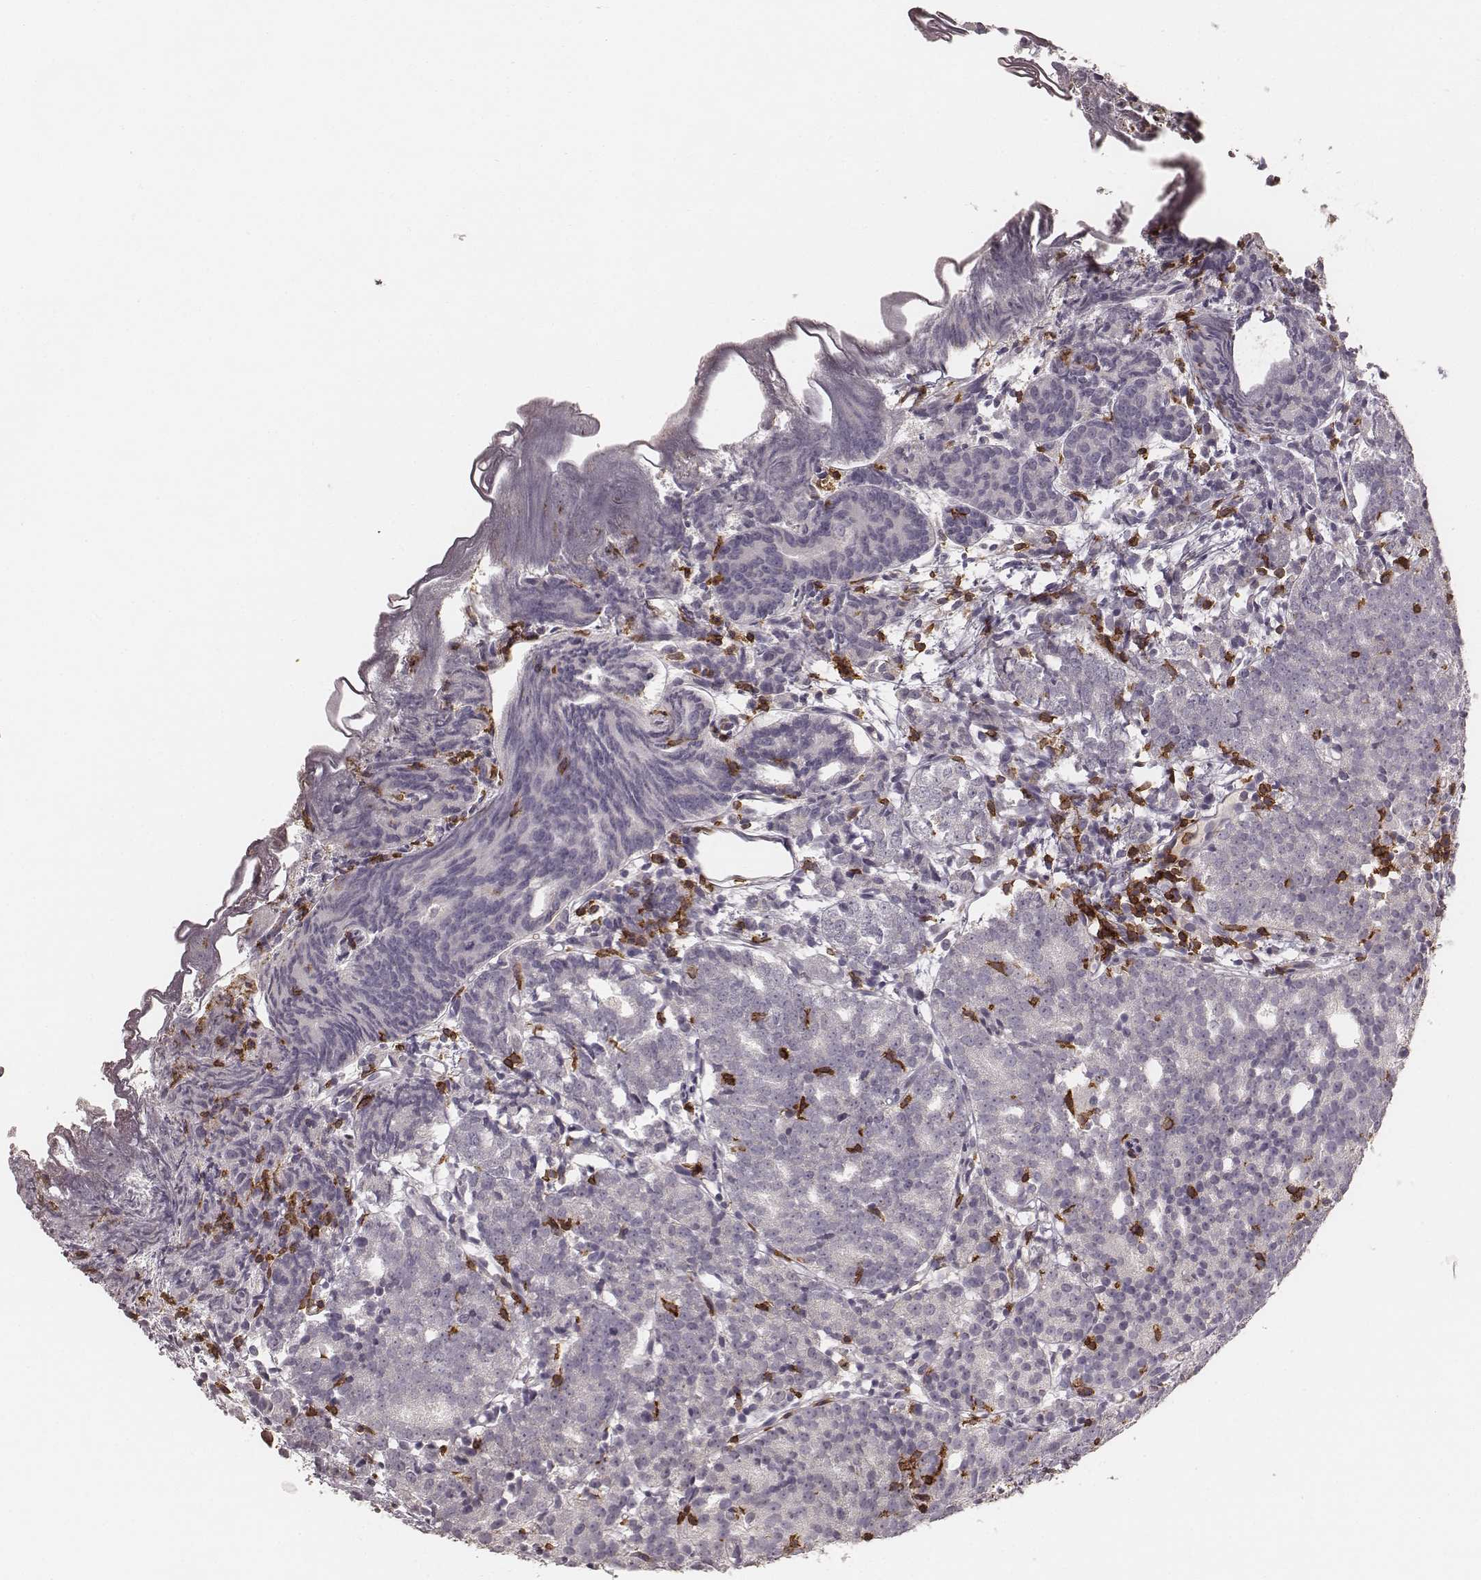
{"staining": {"intensity": "negative", "quantity": "none", "location": "none"}, "tissue": "prostate cancer", "cell_type": "Tumor cells", "image_type": "cancer", "snomed": [{"axis": "morphology", "description": "Adenocarcinoma, High grade"}, {"axis": "topography", "description": "Prostate"}], "caption": "Immunohistochemical staining of human prostate cancer (high-grade adenocarcinoma) demonstrates no significant expression in tumor cells.", "gene": "CD8A", "patient": {"sex": "male", "age": 53}}